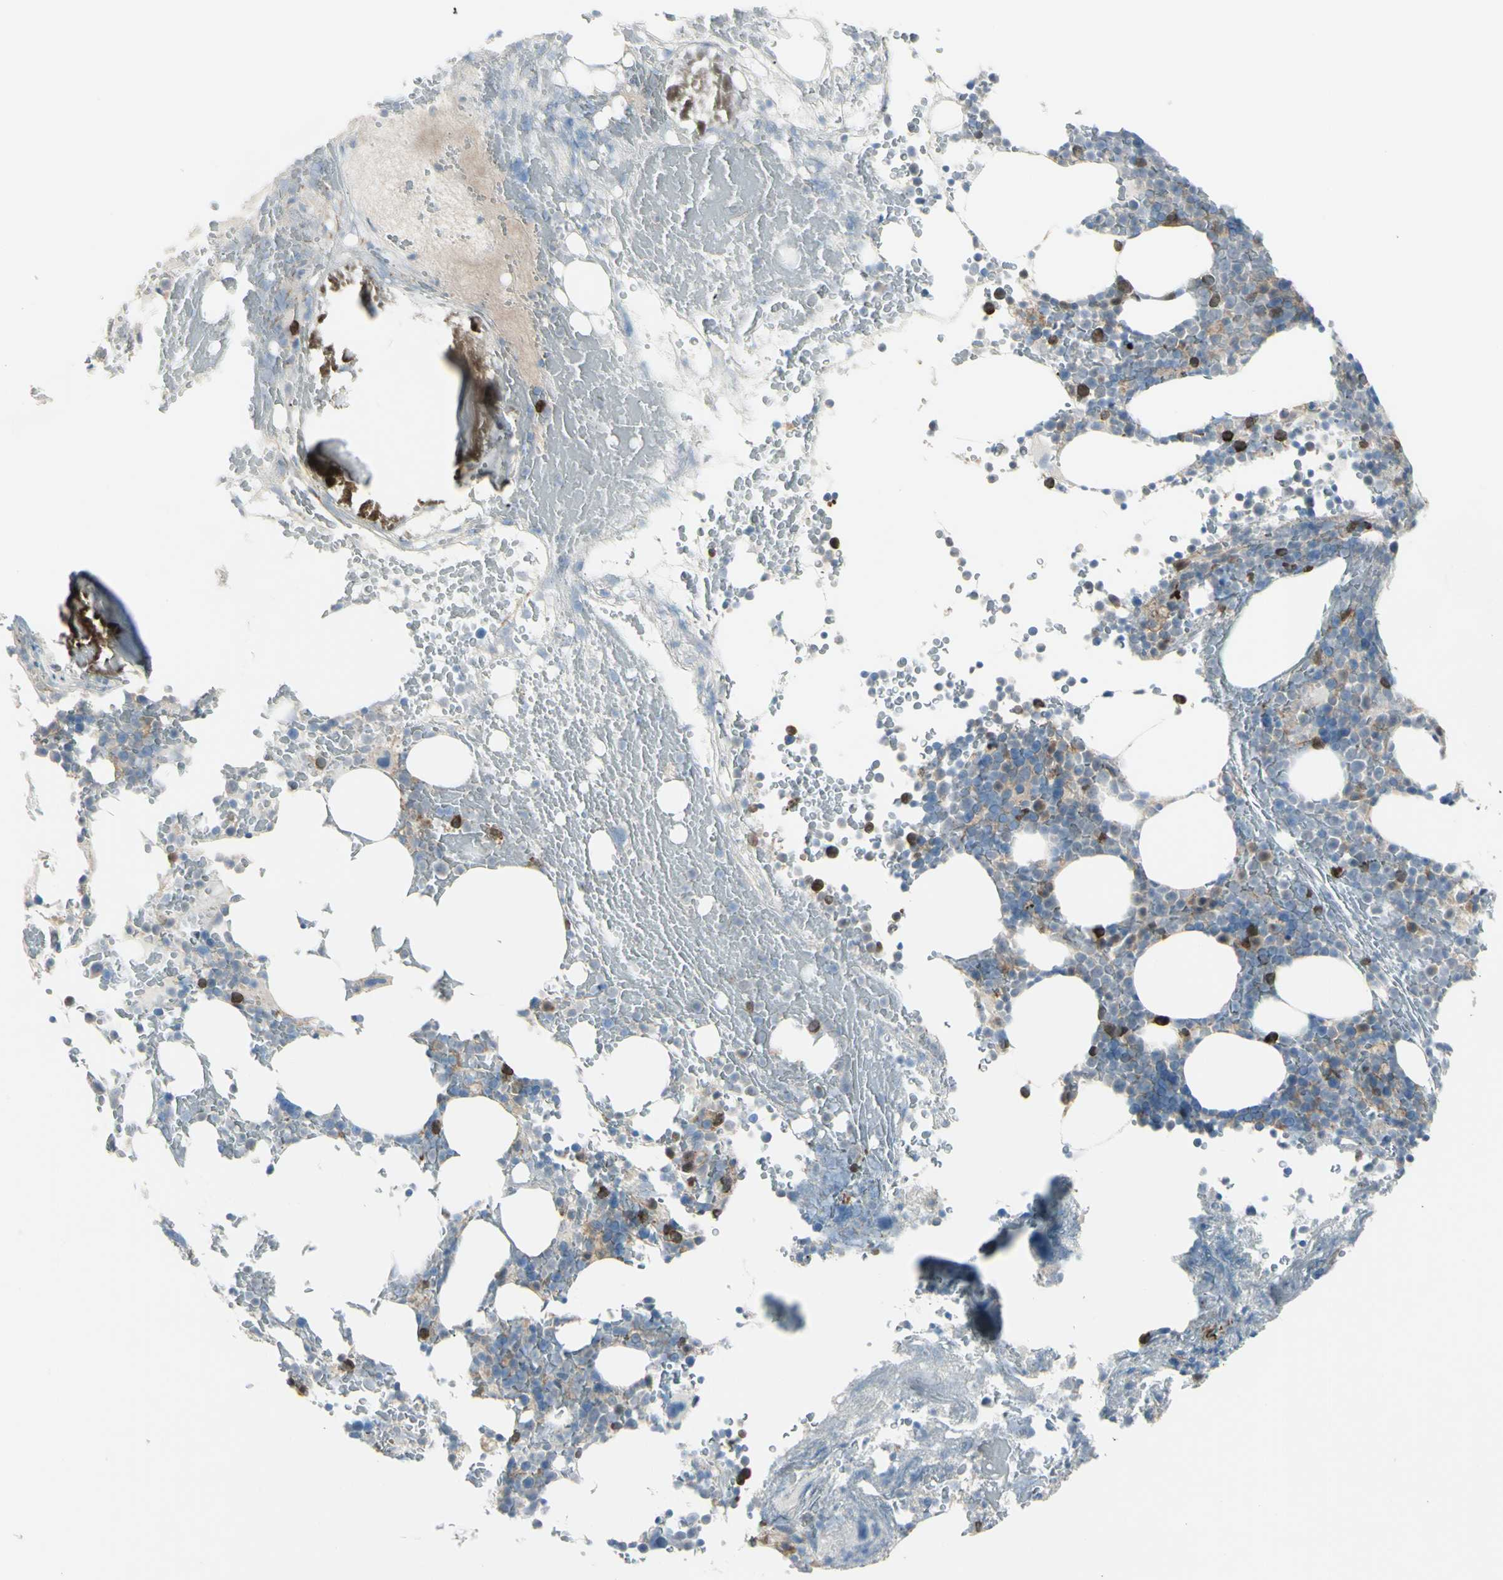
{"staining": {"intensity": "strong", "quantity": "<25%", "location": "cytoplasmic/membranous,nuclear"}, "tissue": "bone marrow", "cell_type": "Hematopoietic cells", "image_type": "normal", "snomed": [{"axis": "morphology", "description": "Normal tissue, NOS"}, {"axis": "topography", "description": "Bone marrow"}], "caption": "This micrograph demonstrates immunohistochemistry (IHC) staining of normal human bone marrow, with medium strong cytoplasmic/membranous,nuclear staining in about <25% of hematopoietic cells.", "gene": "ETNK1", "patient": {"sex": "female", "age": 66}}